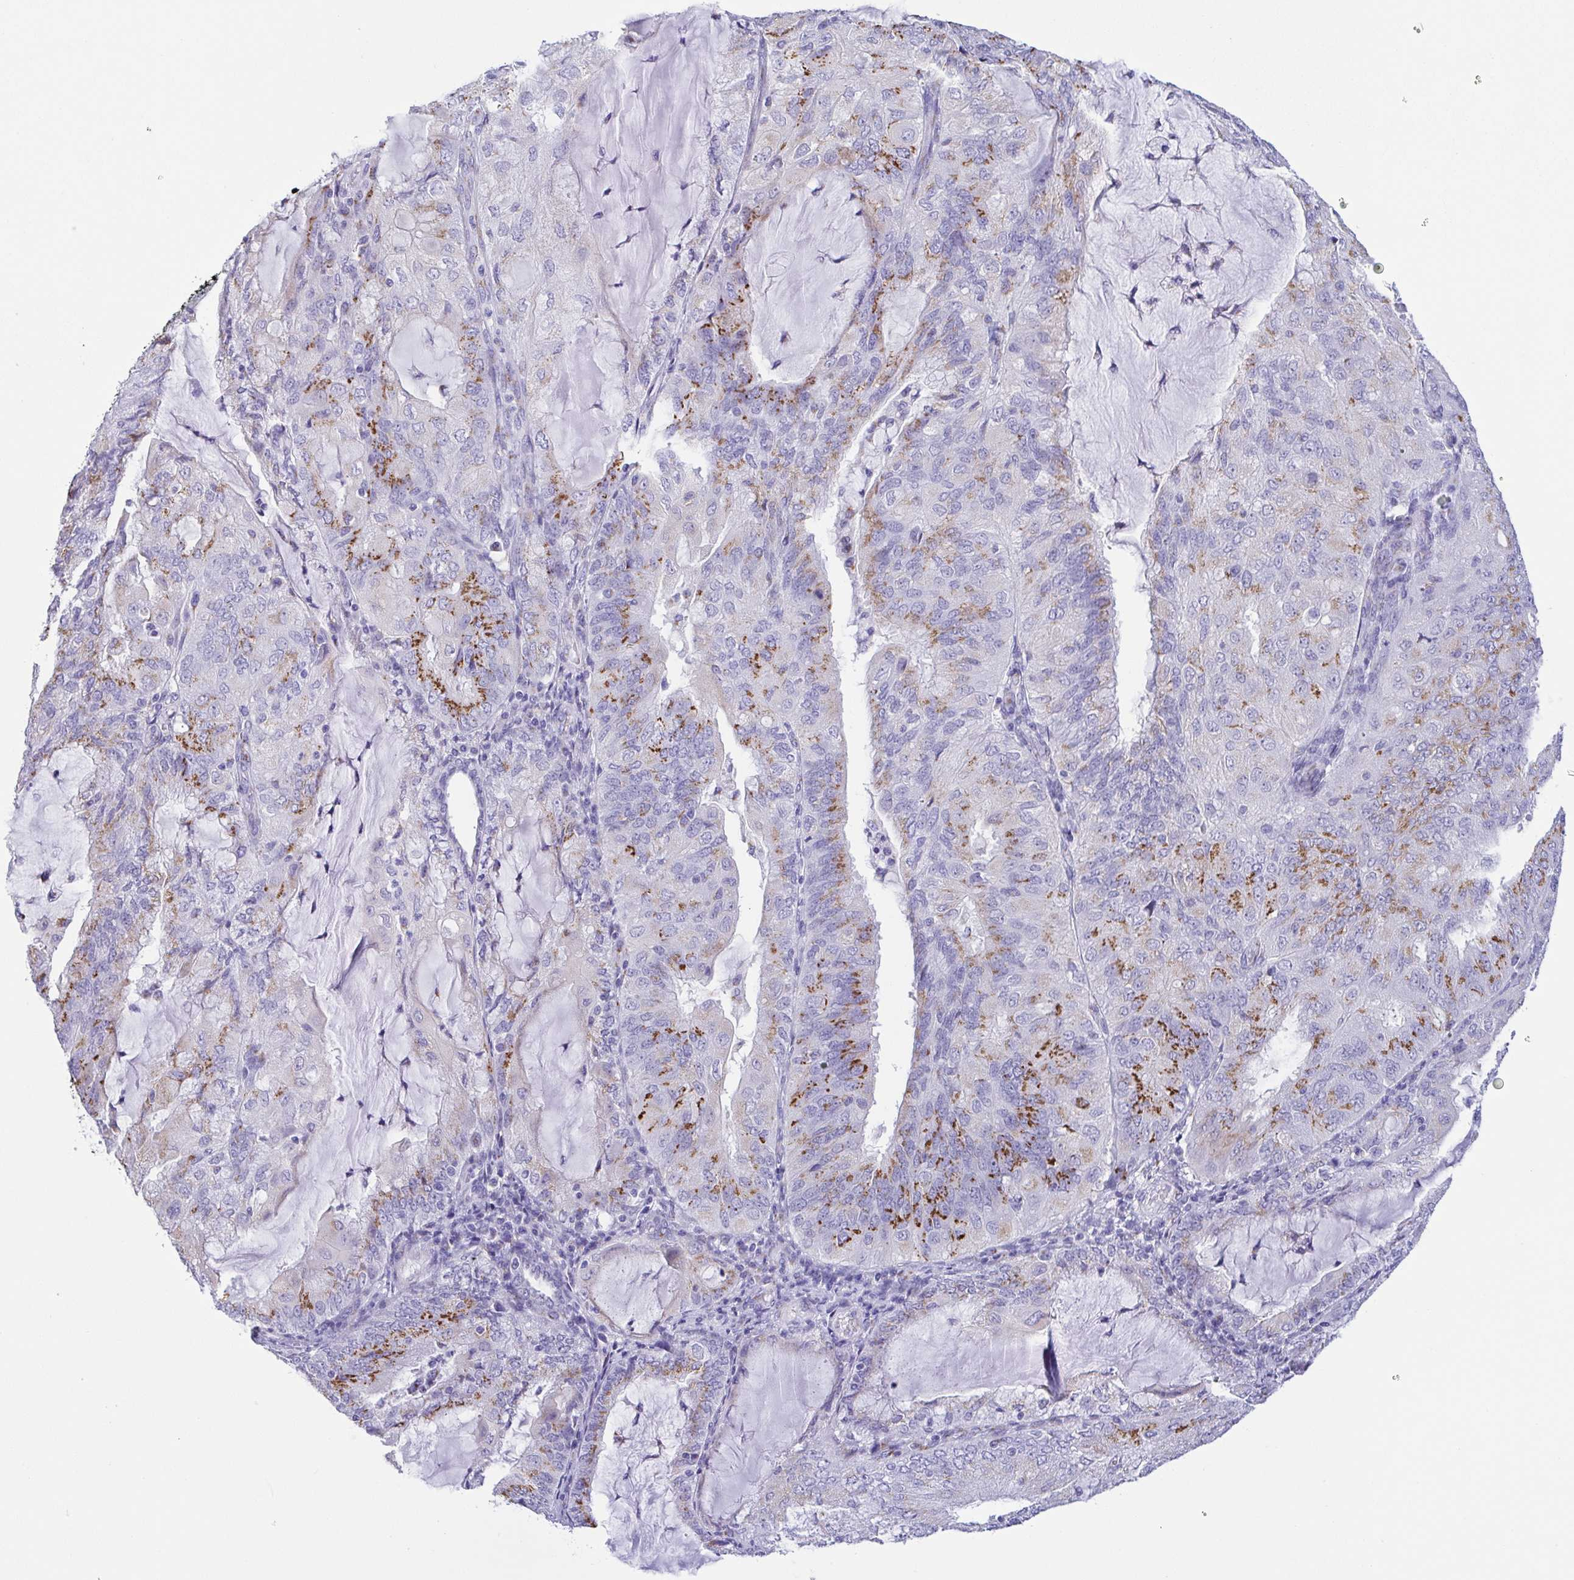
{"staining": {"intensity": "strong", "quantity": "25%-75%", "location": "cytoplasmic/membranous"}, "tissue": "endometrial cancer", "cell_type": "Tumor cells", "image_type": "cancer", "snomed": [{"axis": "morphology", "description": "Adenocarcinoma, NOS"}, {"axis": "topography", "description": "Endometrium"}], "caption": "Protein staining of endometrial adenocarcinoma tissue exhibits strong cytoplasmic/membranous positivity in about 25%-75% of tumor cells.", "gene": "SULT1B1", "patient": {"sex": "female", "age": 81}}